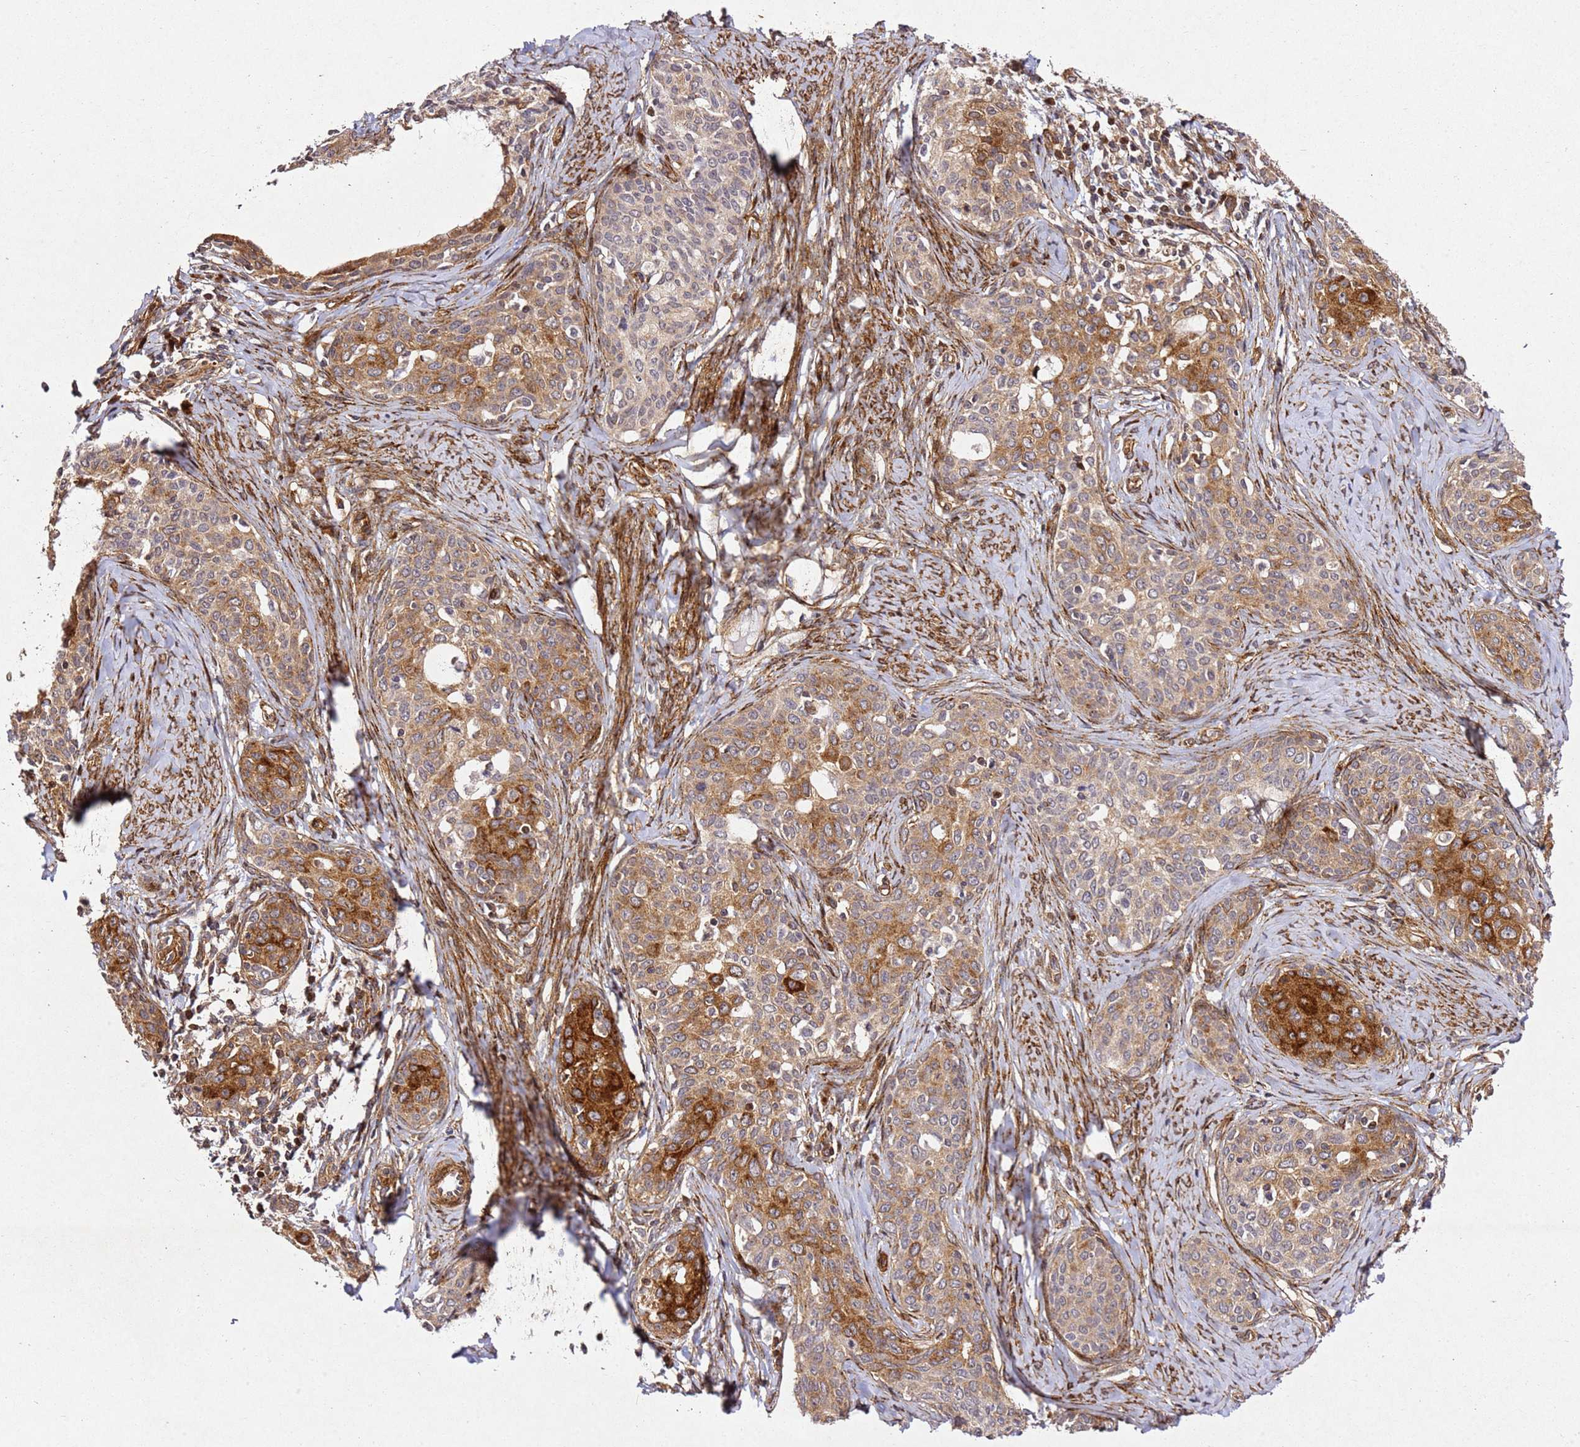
{"staining": {"intensity": "strong", "quantity": "25%-75%", "location": "cytoplasmic/membranous"}, "tissue": "cervical cancer", "cell_type": "Tumor cells", "image_type": "cancer", "snomed": [{"axis": "morphology", "description": "Squamous cell carcinoma, NOS"}, {"axis": "morphology", "description": "Adenocarcinoma, NOS"}, {"axis": "topography", "description": "Cervix"}], "caption": "Cervical cancer (squamous cell carcinoma) stained with DAB (3,3'-diaminobenzidine) IHC shows high levels of strong cytoplasmic/membranous expression in about 25%-75% of tumor cells.", "gene": "ZNF296", "patient": {"sex": "female", "age": 52}}